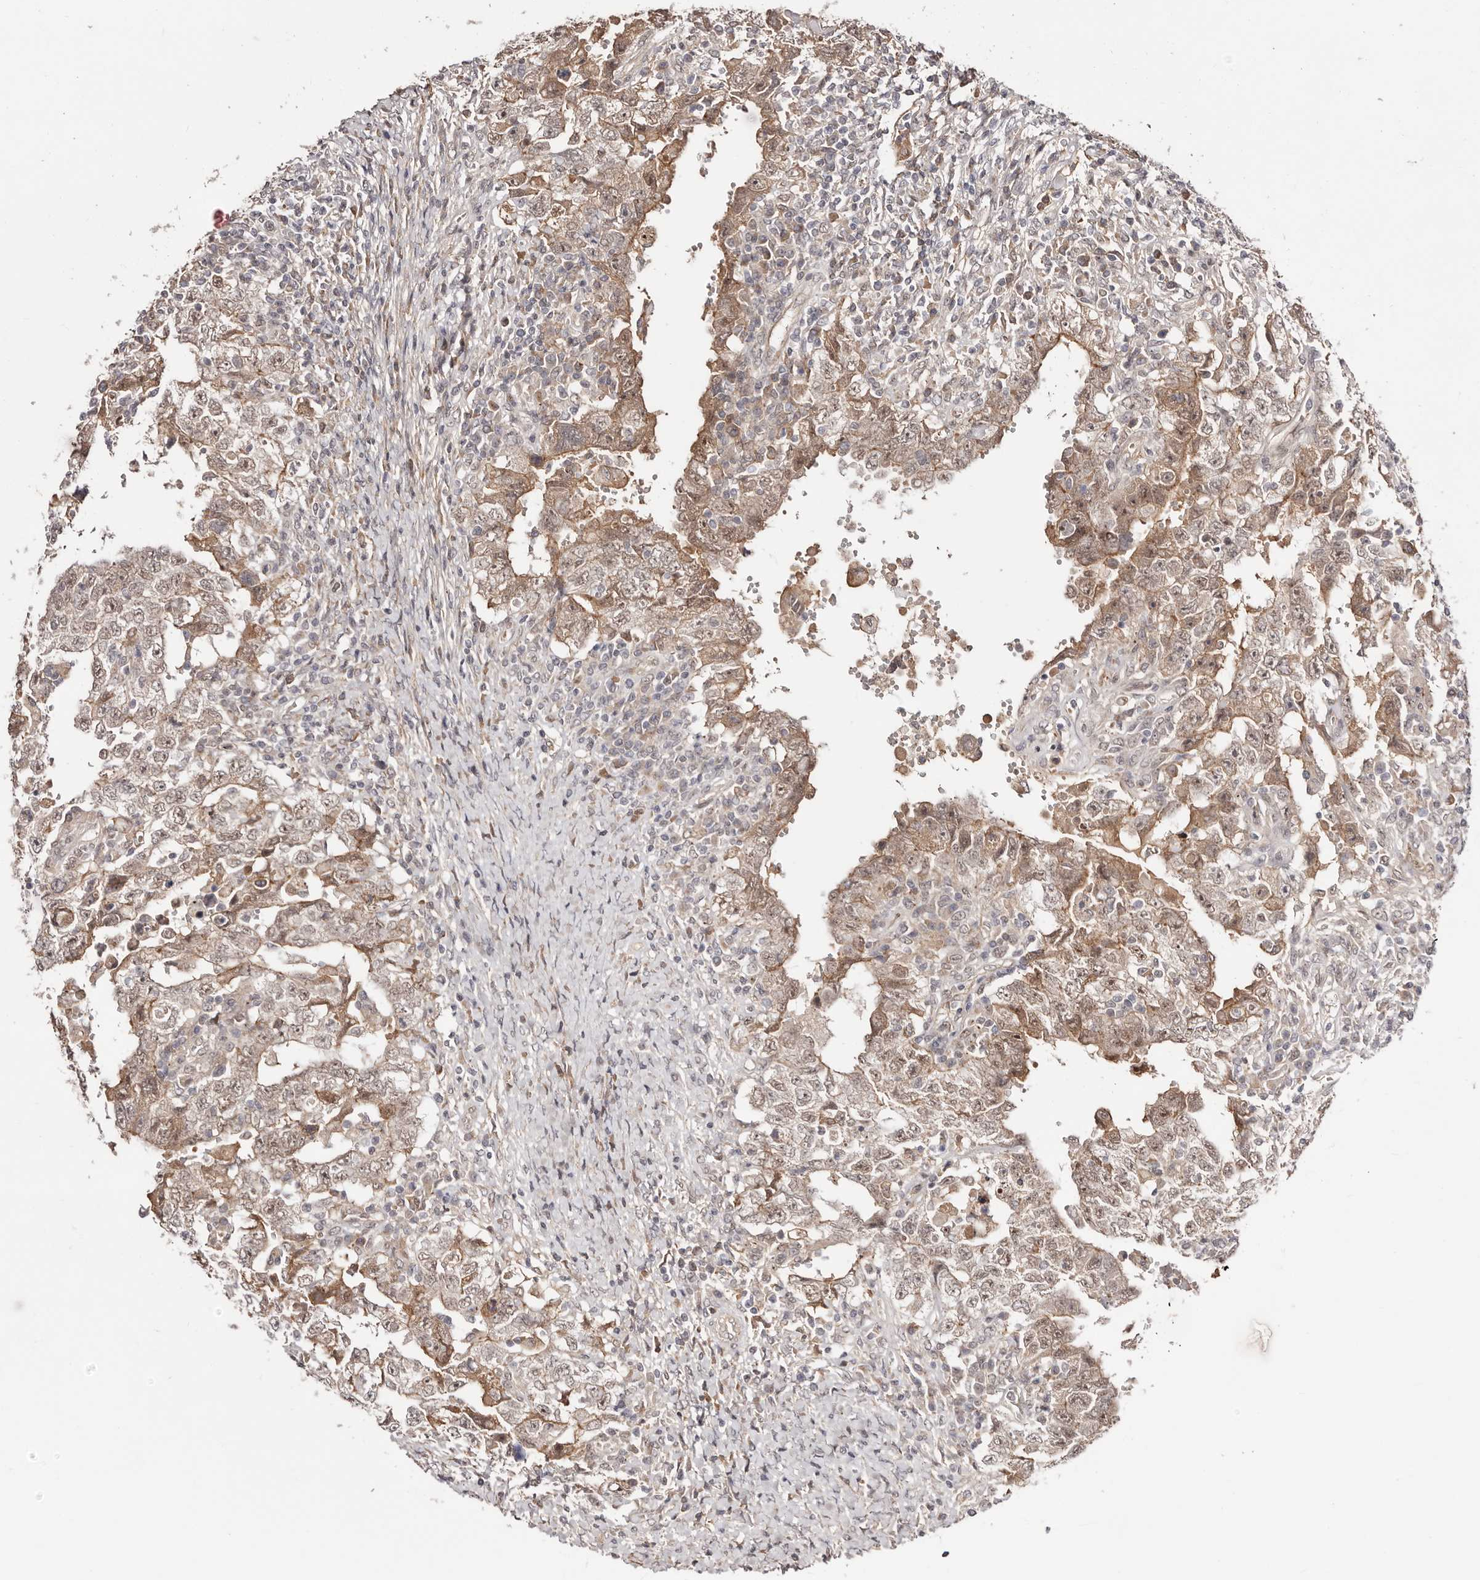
{"staining": {"intensity": "moderate", "quantity": "<25%", "location": "cytoplasmic/membranous,nuclear"}, "tissue": "testis cancer", "cell_type": "Tumor cells", "image_type": "cancer", "snomed": [{"axis": "morphology", "description": "Carcinoma, Embryonal, NOS"}, {"axis": "topography", "description": "Testis"}], "caption": "Embryonal carcinoma (testis) tissue displays moderate cytoplasmic/membranous and nuclear staining in about <25% of tumor cells (Brightfield microscopy of DAB IHC at high magnification).", "gene": "EGR3", "patient": {"sex": "male", "age": 26}}